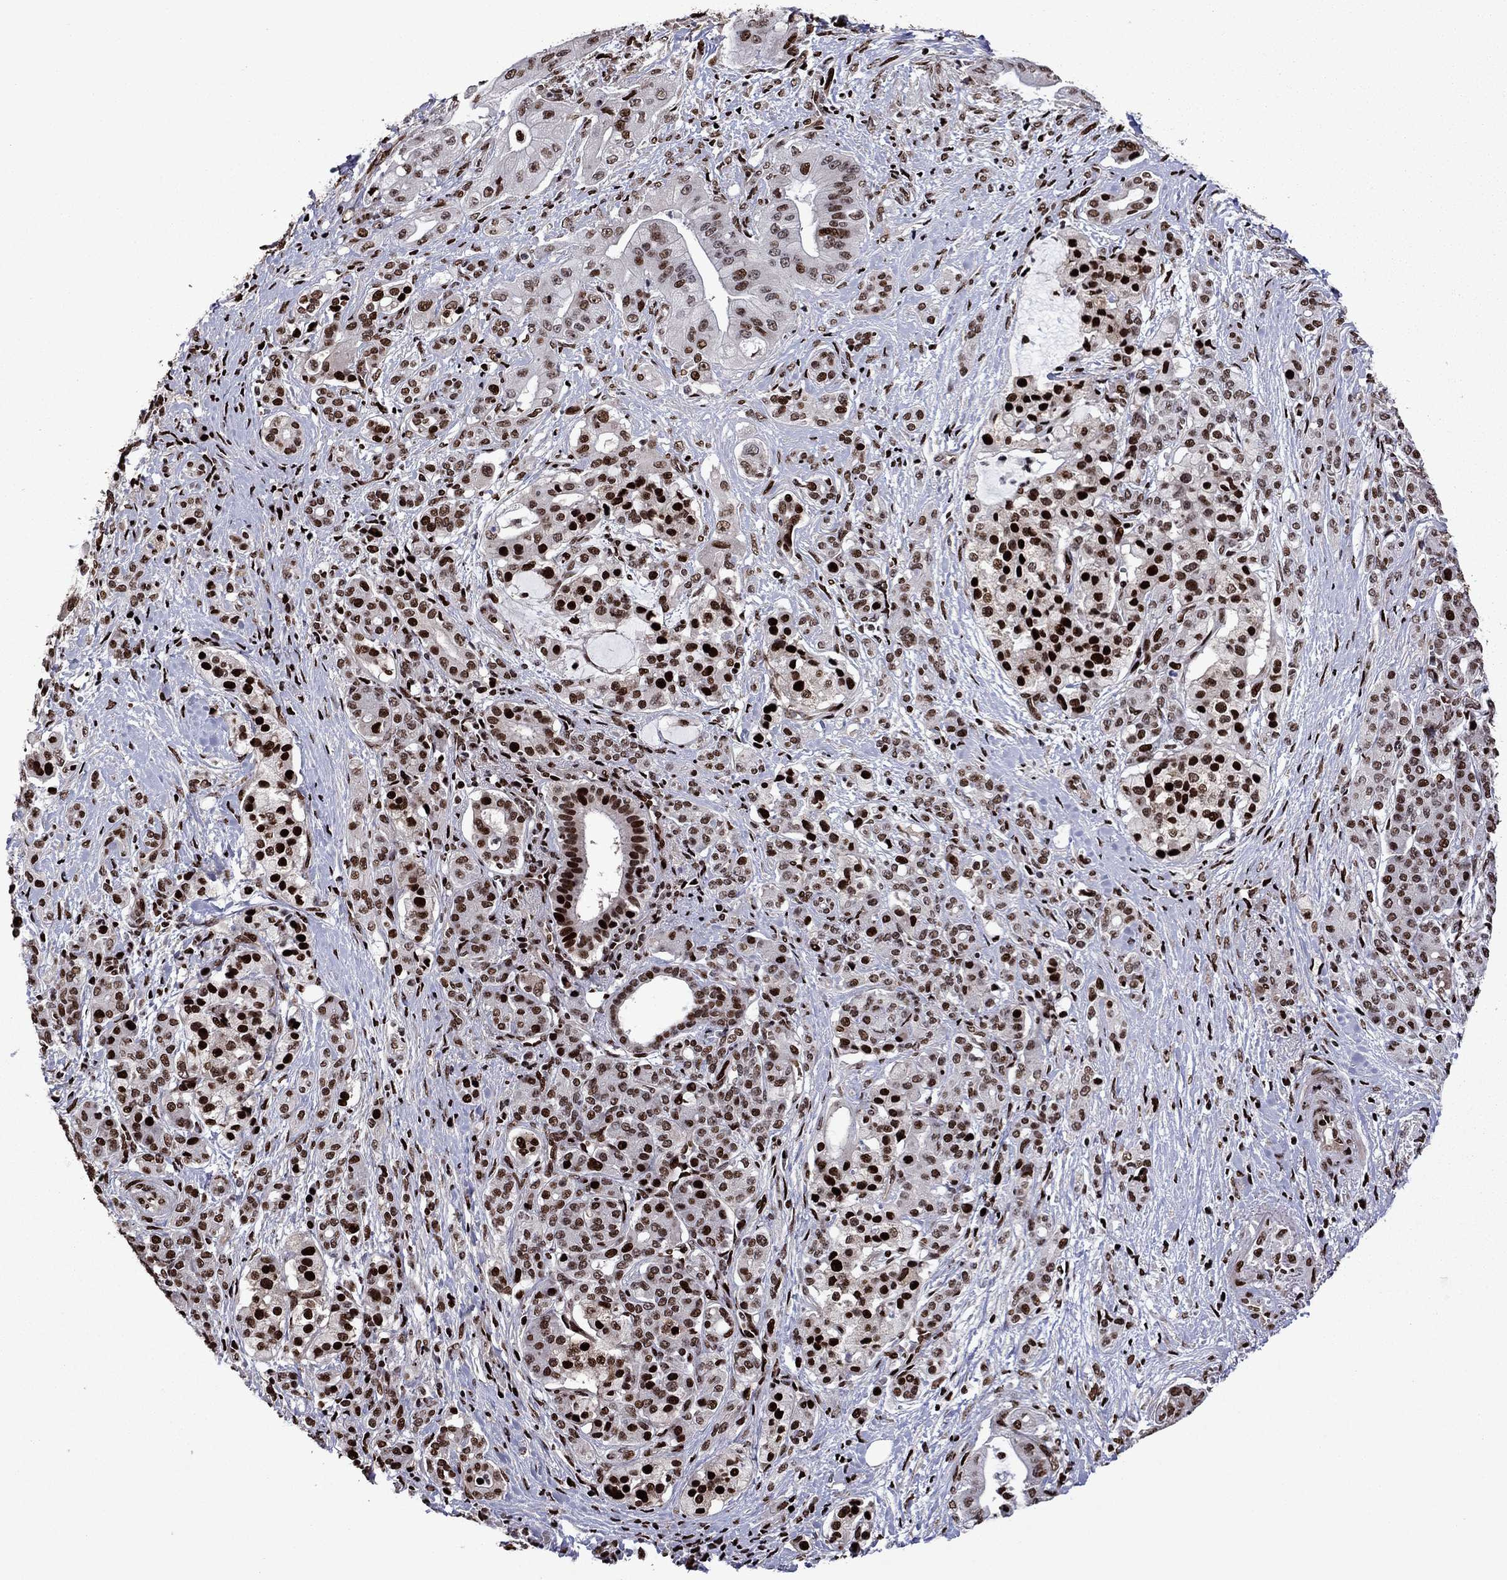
{"staining": {"intensity": "strong", "quantity": ">75%", "location": "nuclear"}, "tissue": "pancreatic cancer", "cell_type": "Tumor cells", "image_type": "cancer", "snomed": [{"axis": "morphology", "description": "Normal tissue, NOS"}, {"axis": "morphology", "description": "Inflammation, NOS"}, {"axis": "morphology", "description": "Adenocarcinoma, NOS"}, {"axis": "topography", "description": "Pancreas"}], "caption": "Strong nuclear positivity for a protein is present in approximately >75% of tumor cells of adenocarcinoma (pancreatic) using IHC.", "gene": "LIMK1", "patient": {"sex": "male", "age": 57}}